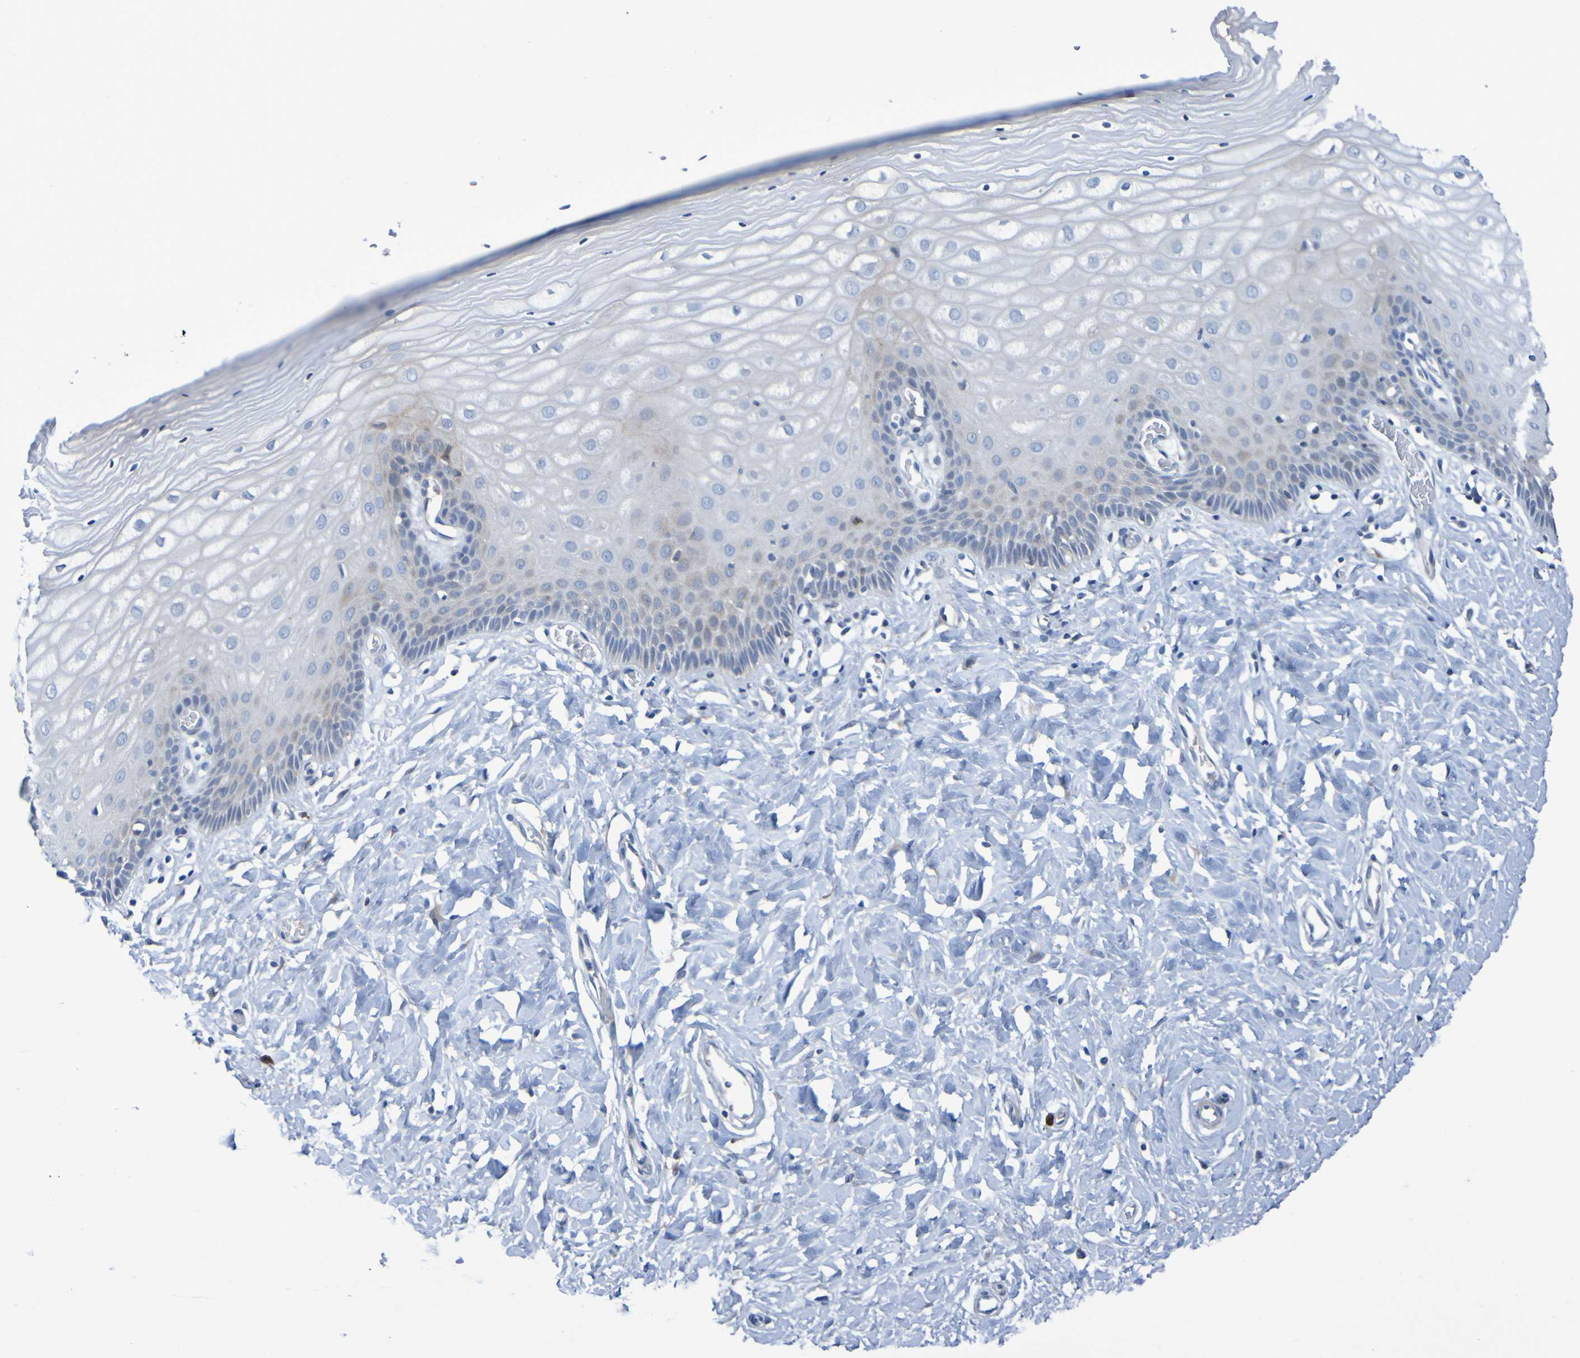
{"staining": {"intensity": "moderate", "quantity": "25%-75%", "location": "cytoplasmic/membranous"}, "tissue": "cervix", "cell_type": "Glandular cells", "image_type": "normal", "snomed": [{"axis": "morphology", "description": "Normal tissue, NOS"}, {"axis": "topography", "description": "Cervix"}], "caption": "Immunohistochemistry photomicrograph of unremarkable cervix: human cervix stained using immunohistochemistry (IHC) displays medium levels of moderate protein expression localized specifically in the cytoplasmic/membranous of glandular cells, appearing as a cytoplasmic/membranous brown color.", "gene": "C11orf24", "patient": {"sex": "female", "age": 55}}